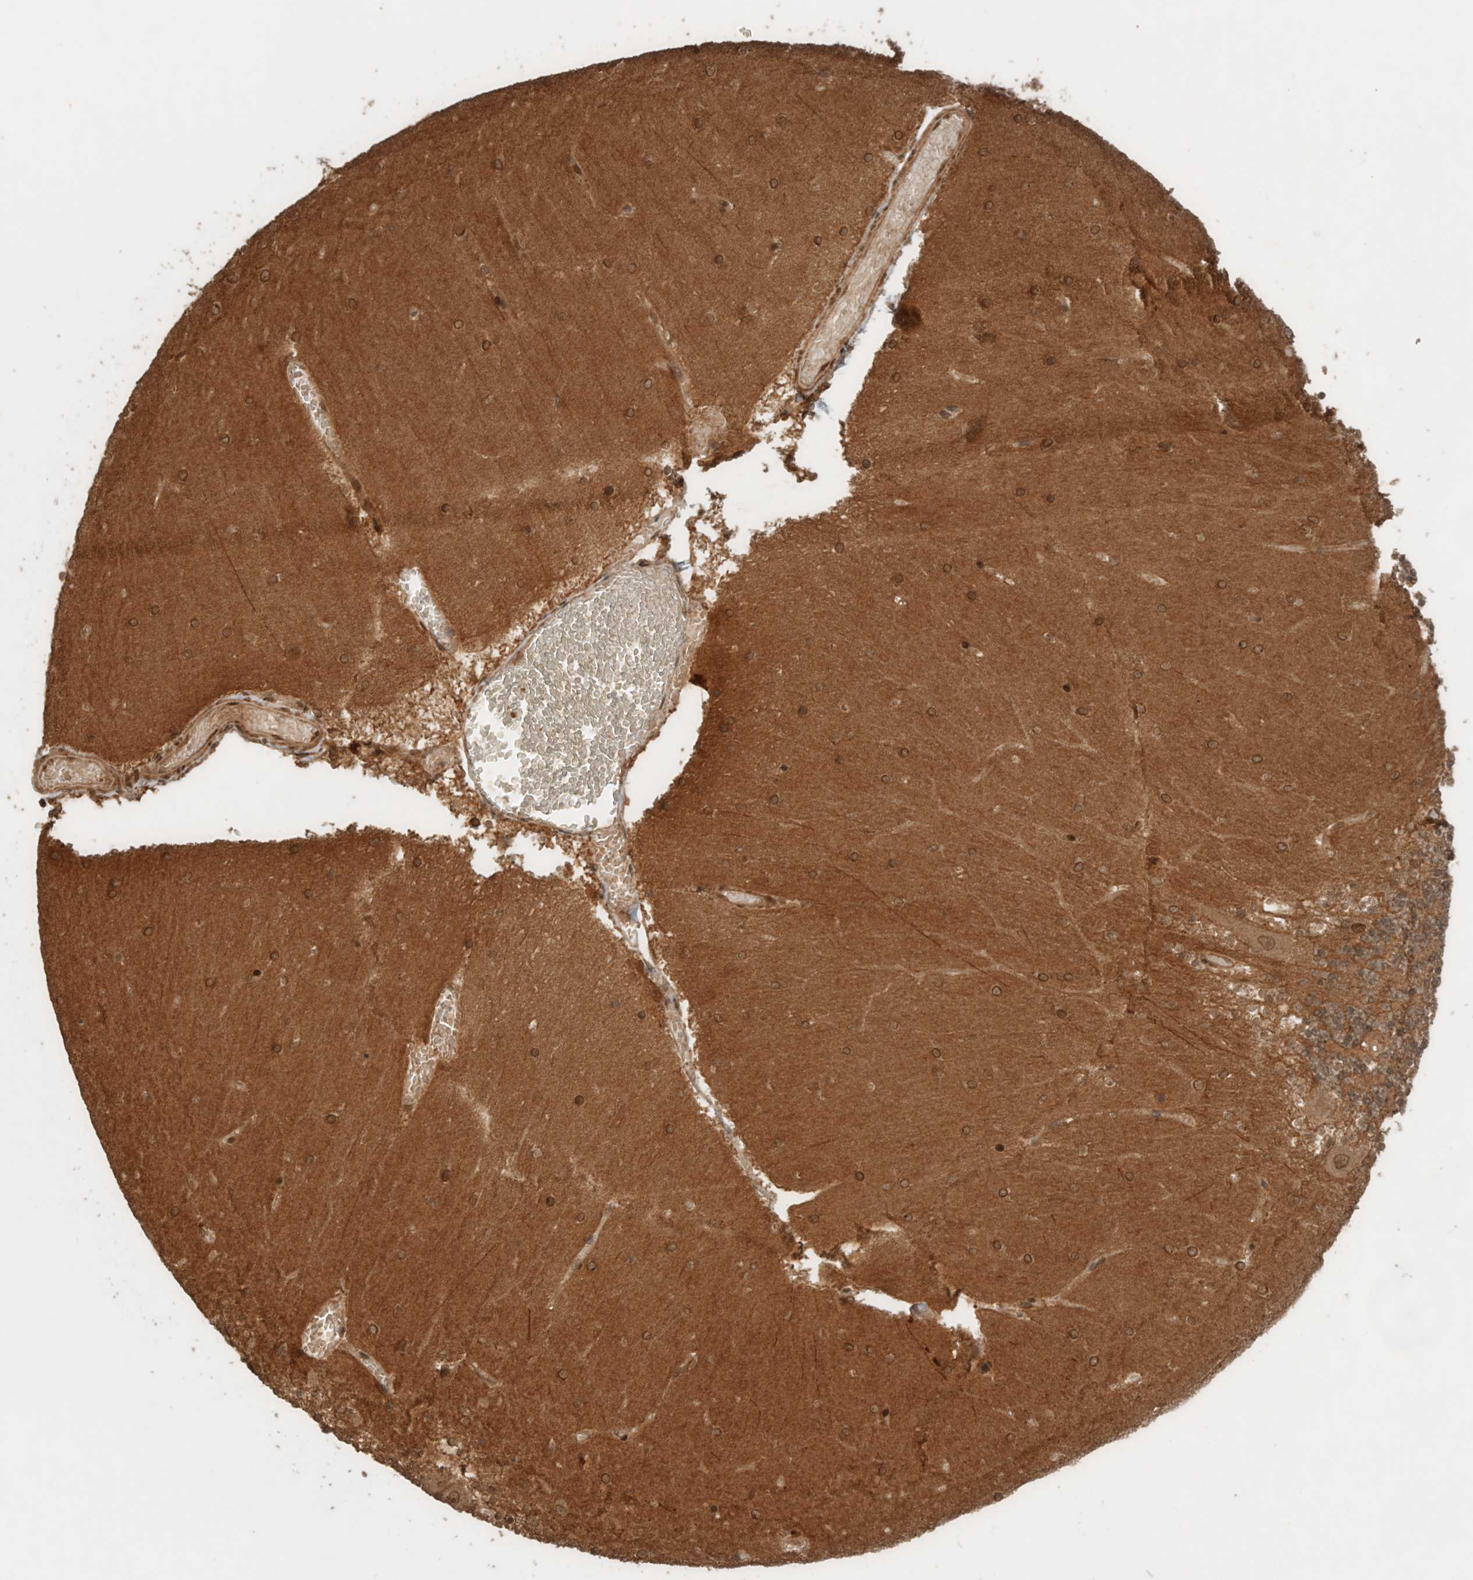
{"staining": {"intensity": "moderate", "quantity": ">75%", "location": "cytoplasmic/membranous"}, "tissue": "cerebellum", "cell_type": "Cells in granular layer", "image_type": "normal", "snomed": [{"axis": "morphology", "description": "Normal tissue, NOS"}, {"axis": "topography", "description": "Cerebellum"}], "caption": "Protein analysis of normal cerebellum displays moderate cytoplasmic/membranous expression in approximately >75% of cells in granular layer. Nuclei are stained in blue.", "gene": "CNTROB", "patient": {"sex": "female", "age": 28}}